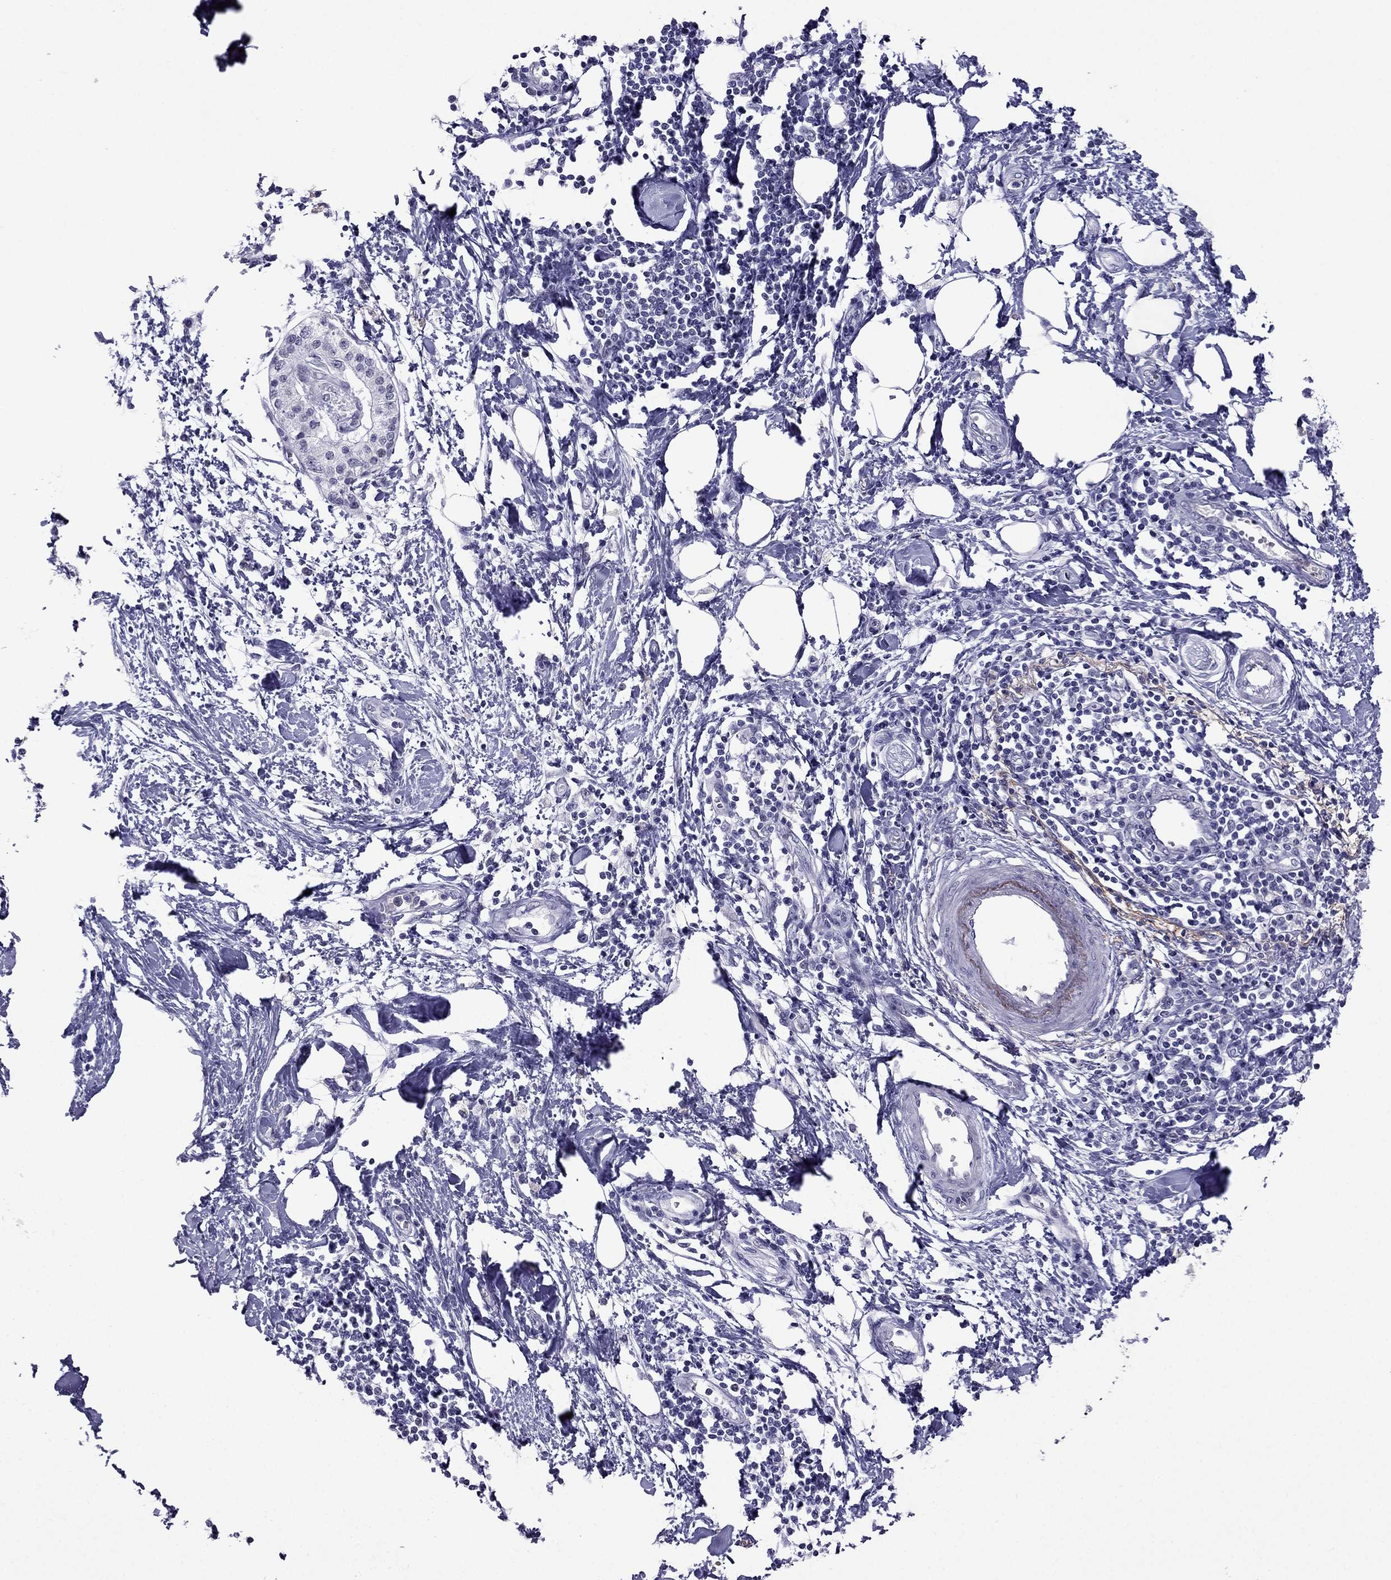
{"staining": {"intensity": "negative", "quantity": "none", "location": "none"}, "tissue": "pancreatic cancer", "cell_type": "Tumor cells", "image_type": "cancer", "snomed": [{"axis": "morphology", "description": "Normal tissue, NOS"}, {"axis": "morphology", "description": "Adenocarcinoma, NOS"}, {"axis": "topography", "description": "Pancreas"}, {"axis": "topography", "description": "Duodenum"}], "caption": "High power microscopy micrograph of an immunohistochemistry (IHC) image of pancreatic cancer, revealing no significant staining in tumor cells.", "gene": "MYLK3", "patient": {"sex": "female", "age": 60}}